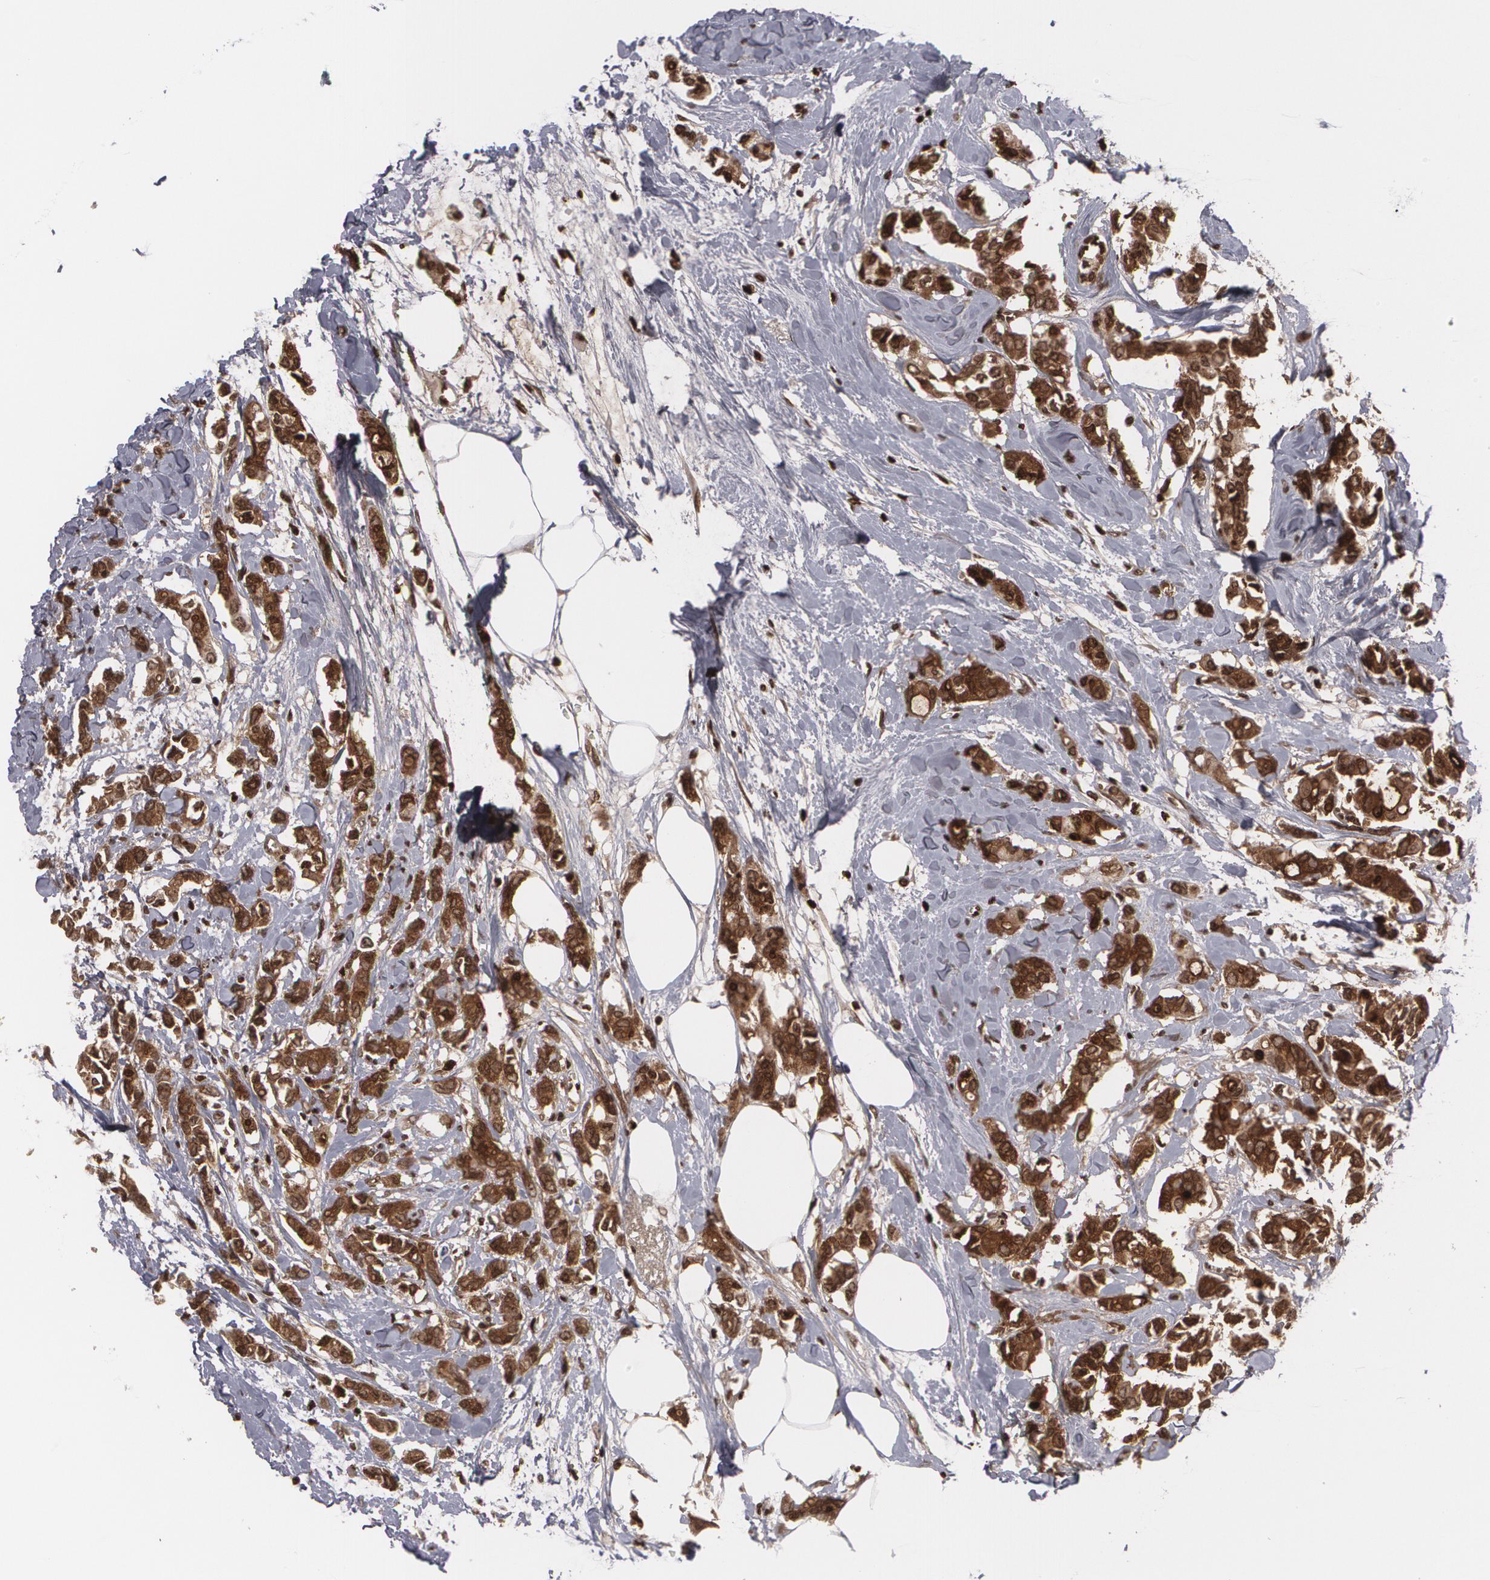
{"staining": {"intensity": "moderate", "quantity": ">75%", "location": "cytoplasmic/membranous,nuclear"}, "tissue": "breast cancer", "cell_type": "Tumor cells", "image_type": "cancer", "snomed": [{"axis": "morphology", "description": "Duct carcinoma"}, {"axis": "topography", "description": "Breast"}], "caption": "Approximately >75% of tumor cells in human breast cancer show moderate cytoplasmic/membranous and nuclear protein staining as visualized by brown immunohistochemical staining.", "gene": "LRG1", "patient": {"sex": "female", "age": 84}}